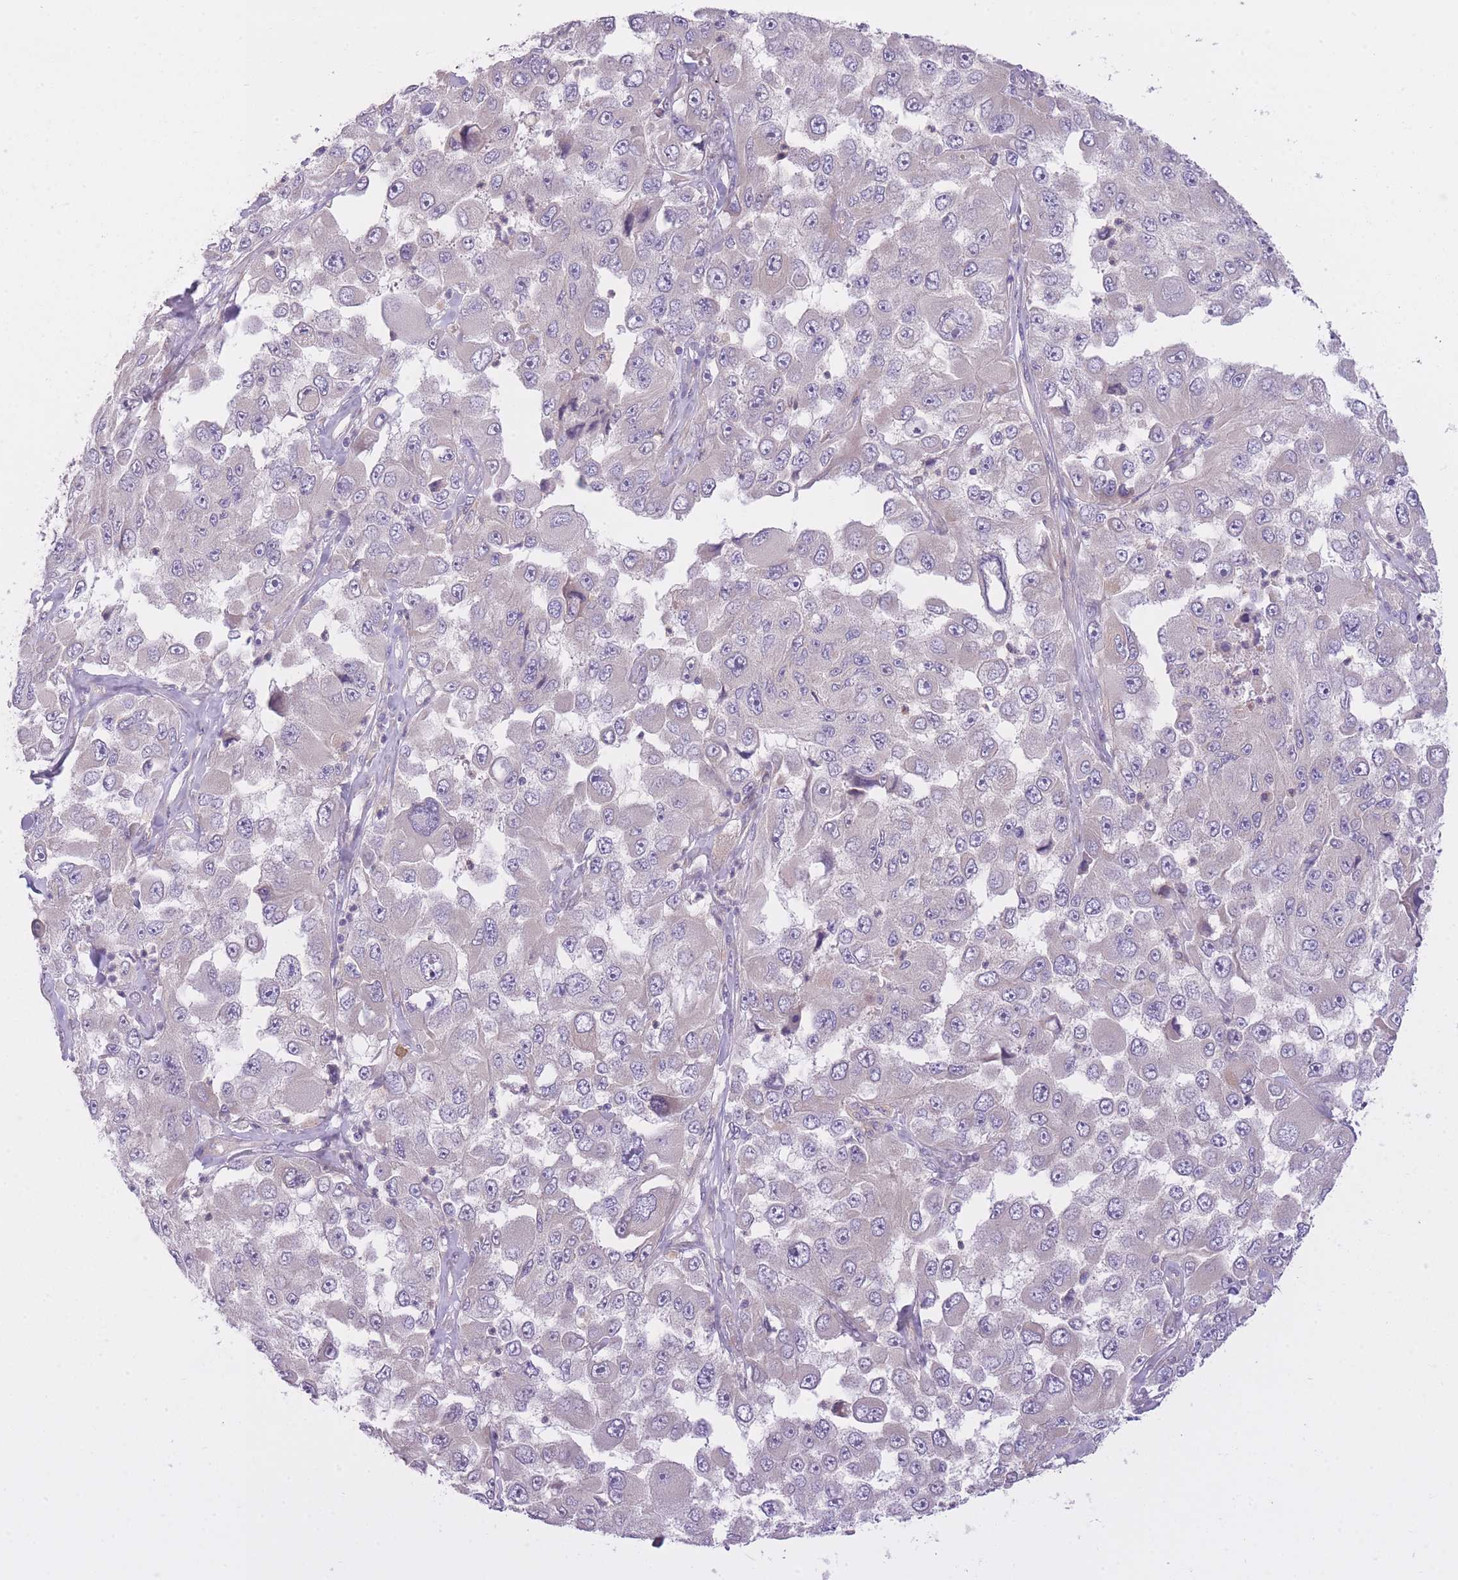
{"staining": {"intensity": "negative", "quantity": "none", "location": "none"}, "tissue": "melanoma", "cell_type": "Tumor cells", "image_type": "cancer", "snomed": [{"axis": "morphology", "description": "Malignant melanoma, Metastatic site"}, {"axis": "topography", "description": "Lymph node"}], "caption": "Image shows no protein staining in tumor cells of malignant melanoma (metastatic site) tissue.", "gene": "REV1", "patient": {"sex": "male", "age": 62}}